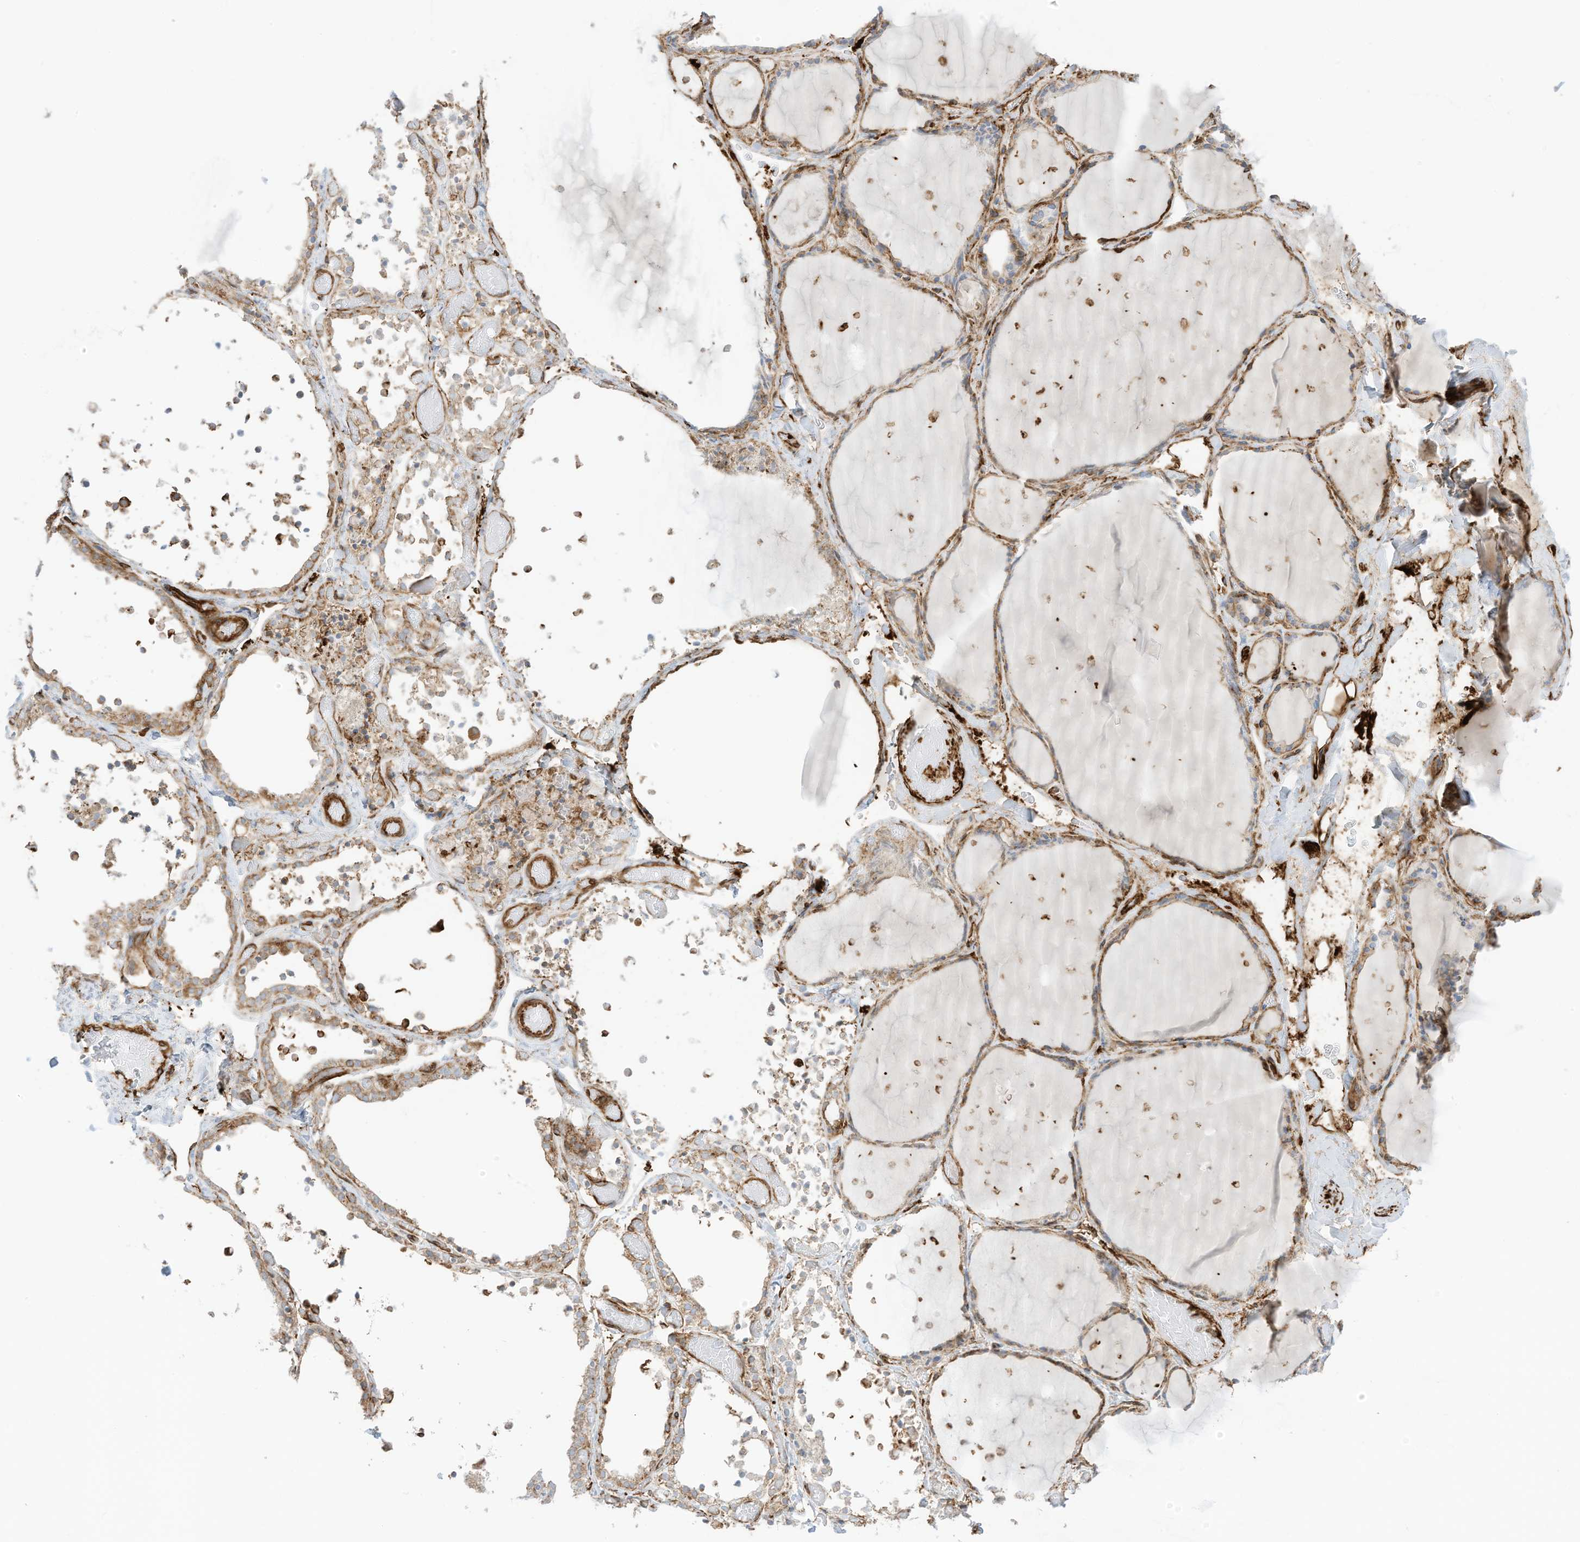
{"staining": {"intensity": "moderate", "quantity": "<25%", "location": "cytoplasmic/membranous"}, "tissue": "thyroid gland", "cell_type": "Glandular cells", "image_type": "normal", "snomed": [{"axis": "morphology", "description": "Normal tissue, NOS"}, {"axis": "topography", "description": "Thyroid gland"}], "caption": "Protein staining by immunohistochemistry (IHC) demonstrates moderate cytoplasmic/membranous staining in approximately <25% of glandular cells in normal thyroid gland. Ihc stains the protein of interest in brown and the nuclei are stained blue.", "gene": "ABCB7", "patient": {"sex": "female", "age": 44}}